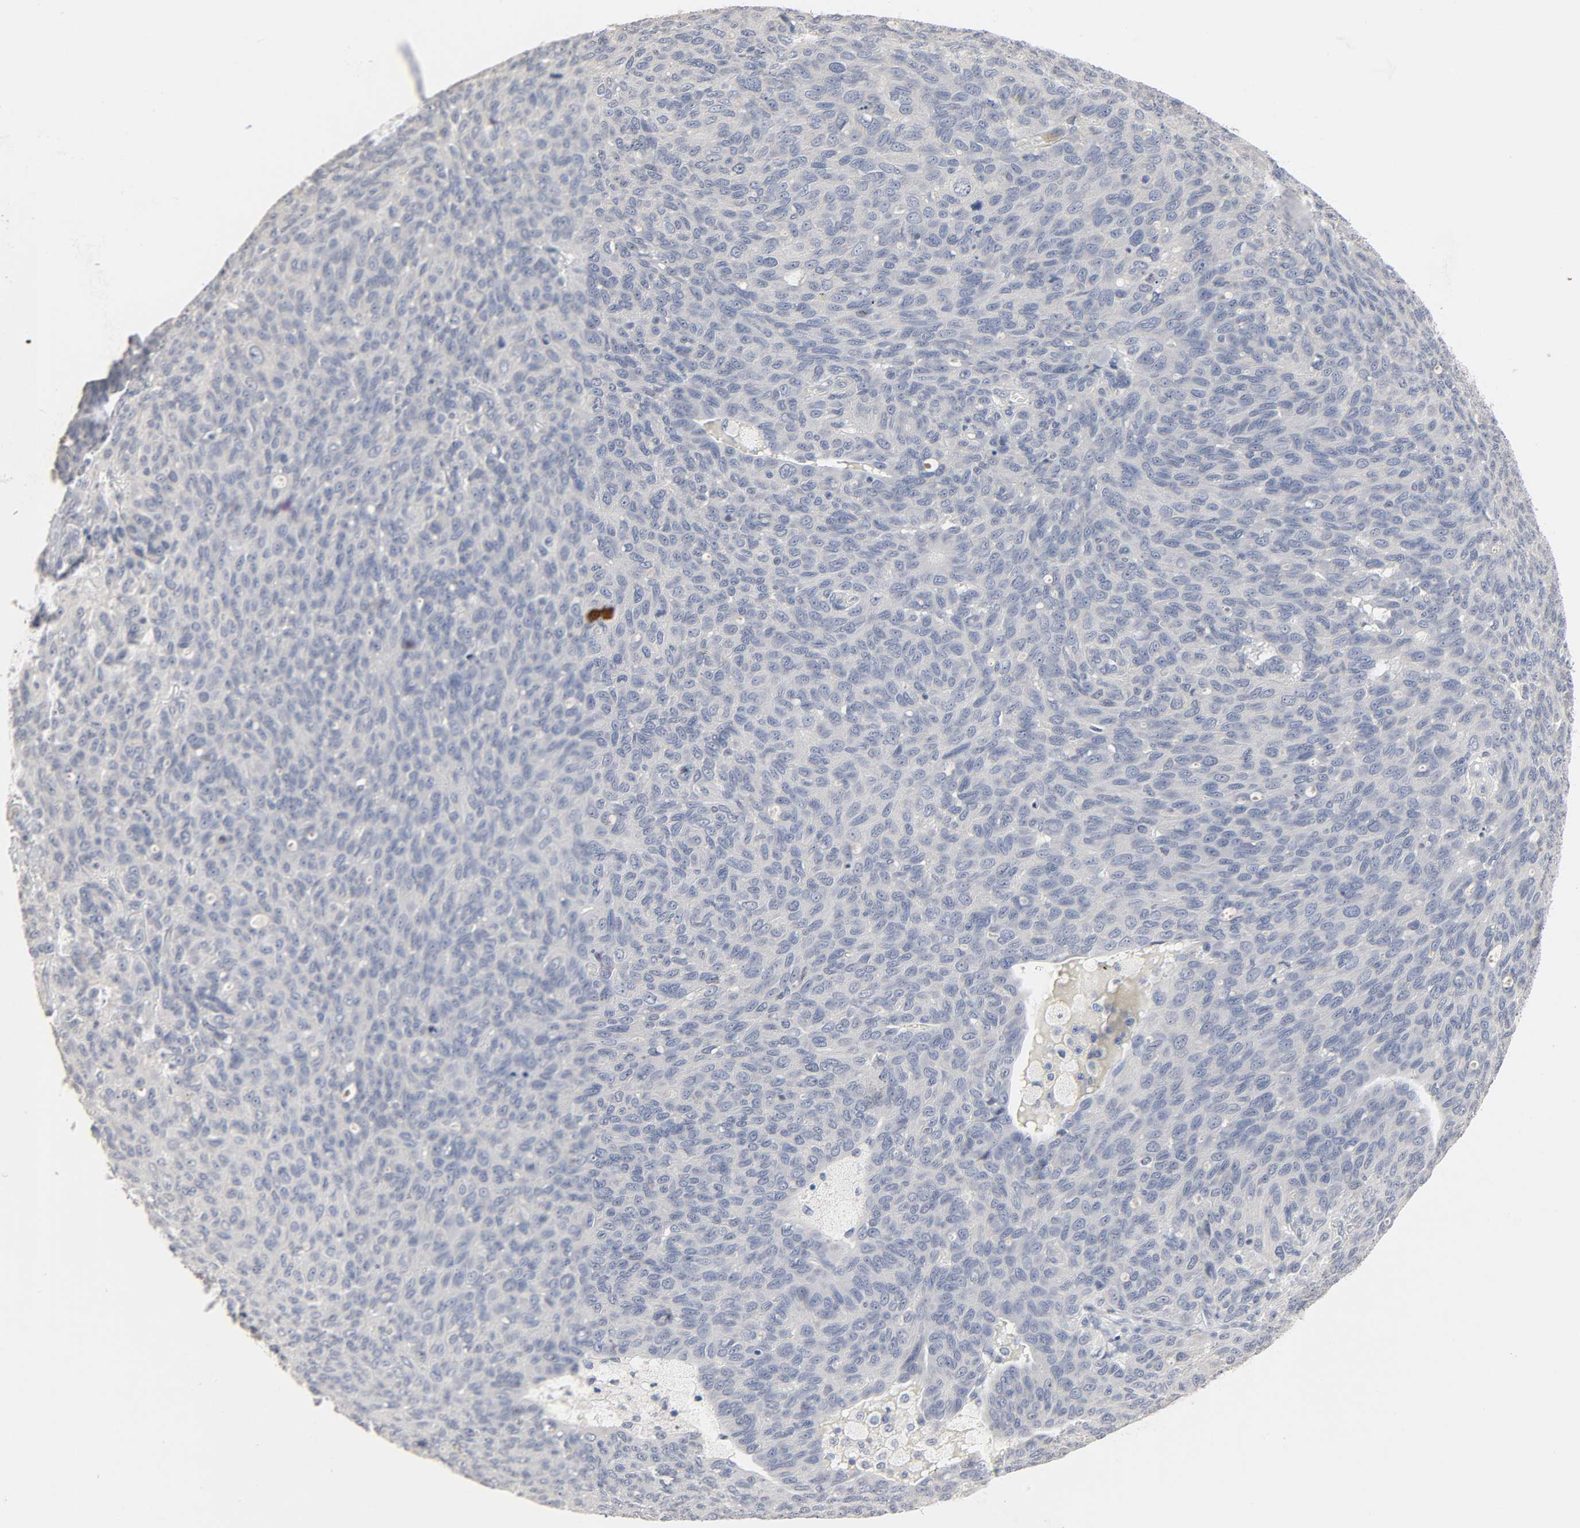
{"staining": {"intensity": "negative", "quantity": "none", "location": "none"}, "tissue": "ovarian cancer", "cell_type": "Tumor cells", "image_type": "cancer", "snomed": [{"axis": "morphology", "description": "Carcinoma, endometroid"}, {"axis": "topography", "description": "Ovary"}], "caption": "This photomicrograph is of ovarian cancer (endometroid carcinoma) stained with immunohistochemistry to label a protein in brown with the nuclei are counter-stained blue. There is no positivity in tumor cells. The staining was performed using DAB to visualize the protein expression in brown, while the nuclei were stained in blue with hematoxylin (Magnification: 20x).", "gene": "CLEC4E", "patient": {"sex": "female", "age": 60}}